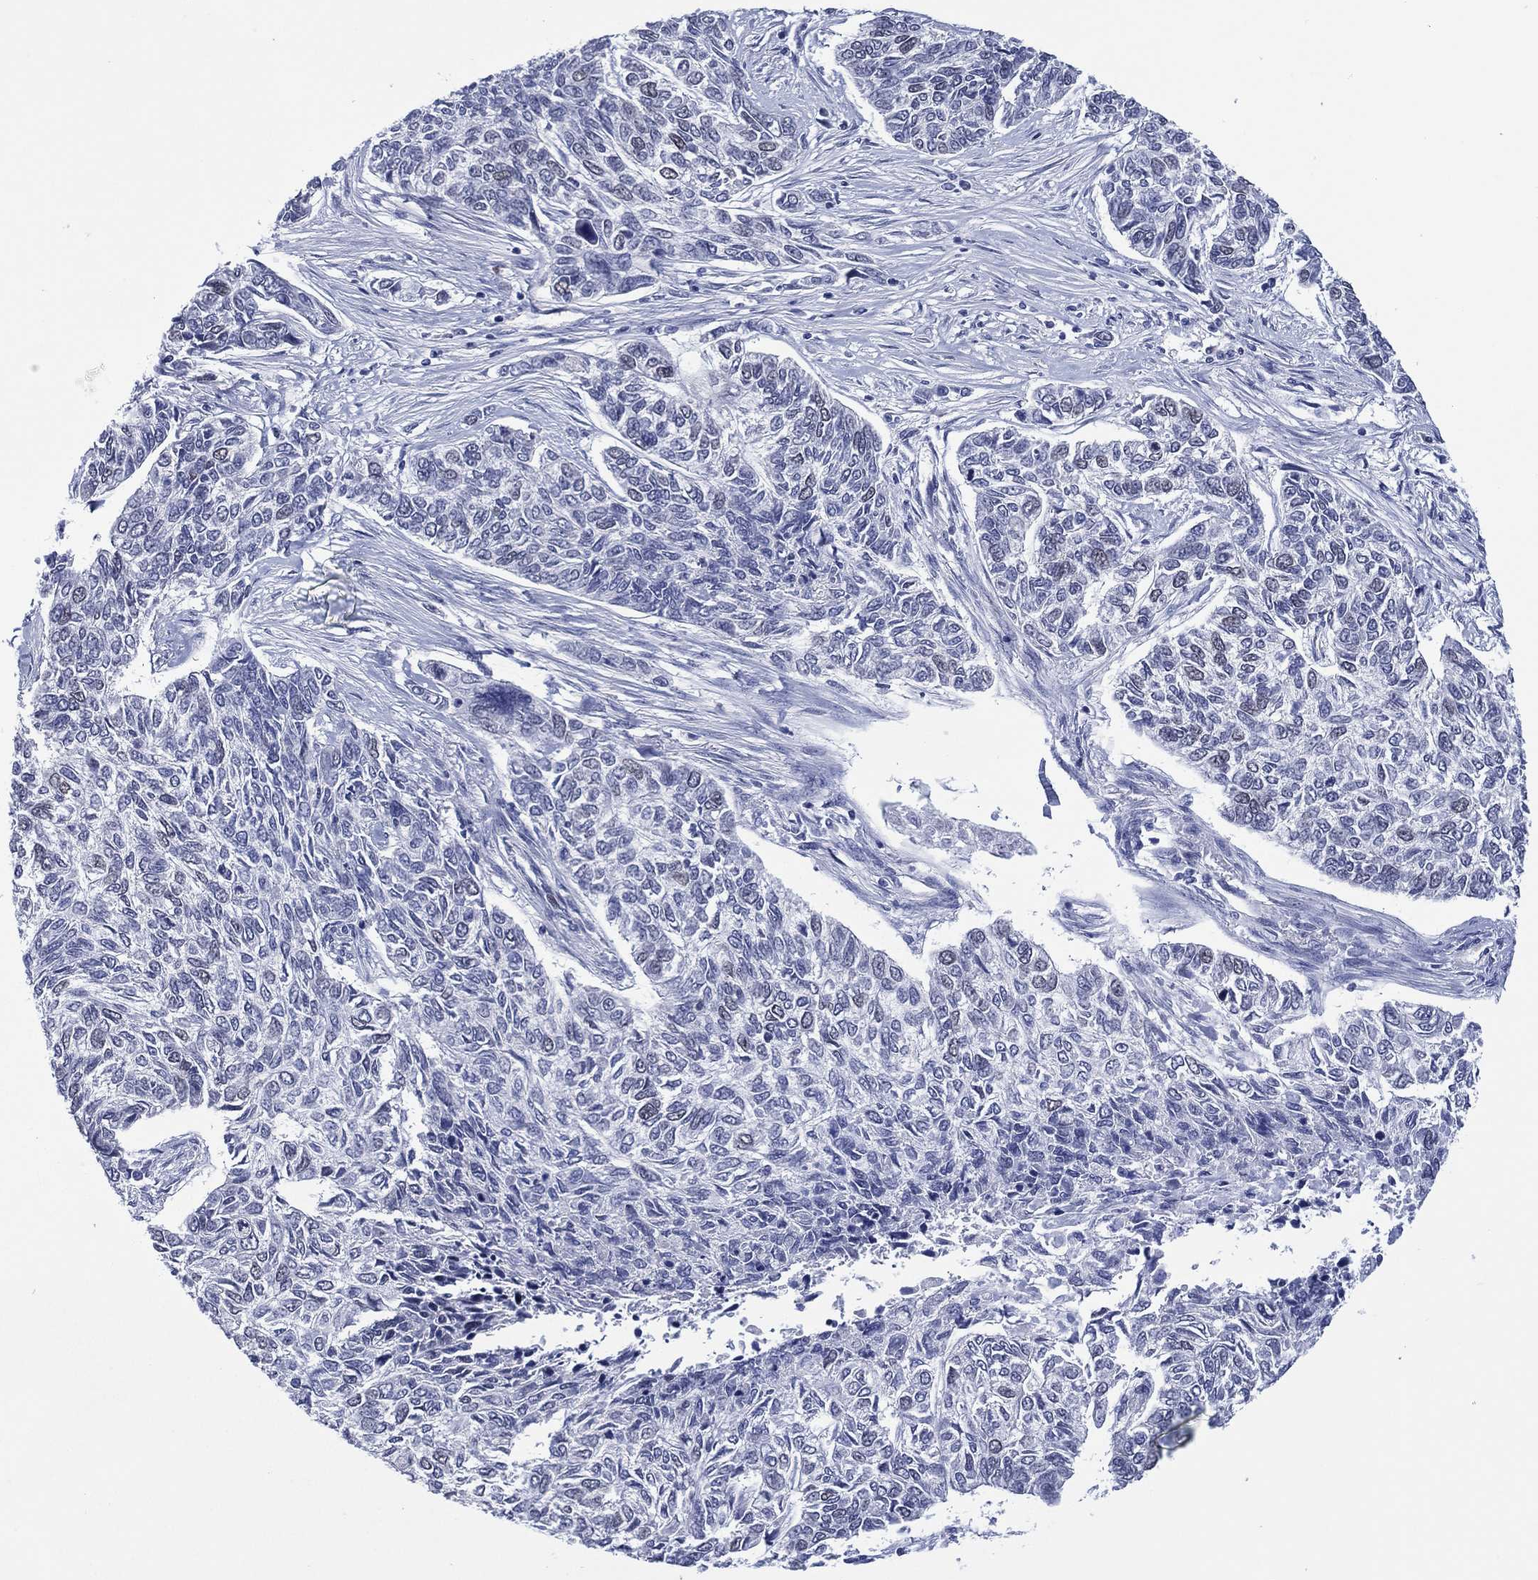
{"staining": {"intensity": "negative", "quantity": "none", "location": "none"}, "tissue": "skin cancer", "cell_type": "Tumor cells", "image_type": "cancer", "snomed": [{"axis": "morphology", "description": "Basal cell carcinoma"}, {"axis": "topography", "description": "Skin"}], "caption": "Basal cell carcinoma (skin) was stained to show a protein in brown. There is no significant expression in tumor cells.", "gene": "GATA6", "patient": {"sex": "female", "age": 65}}